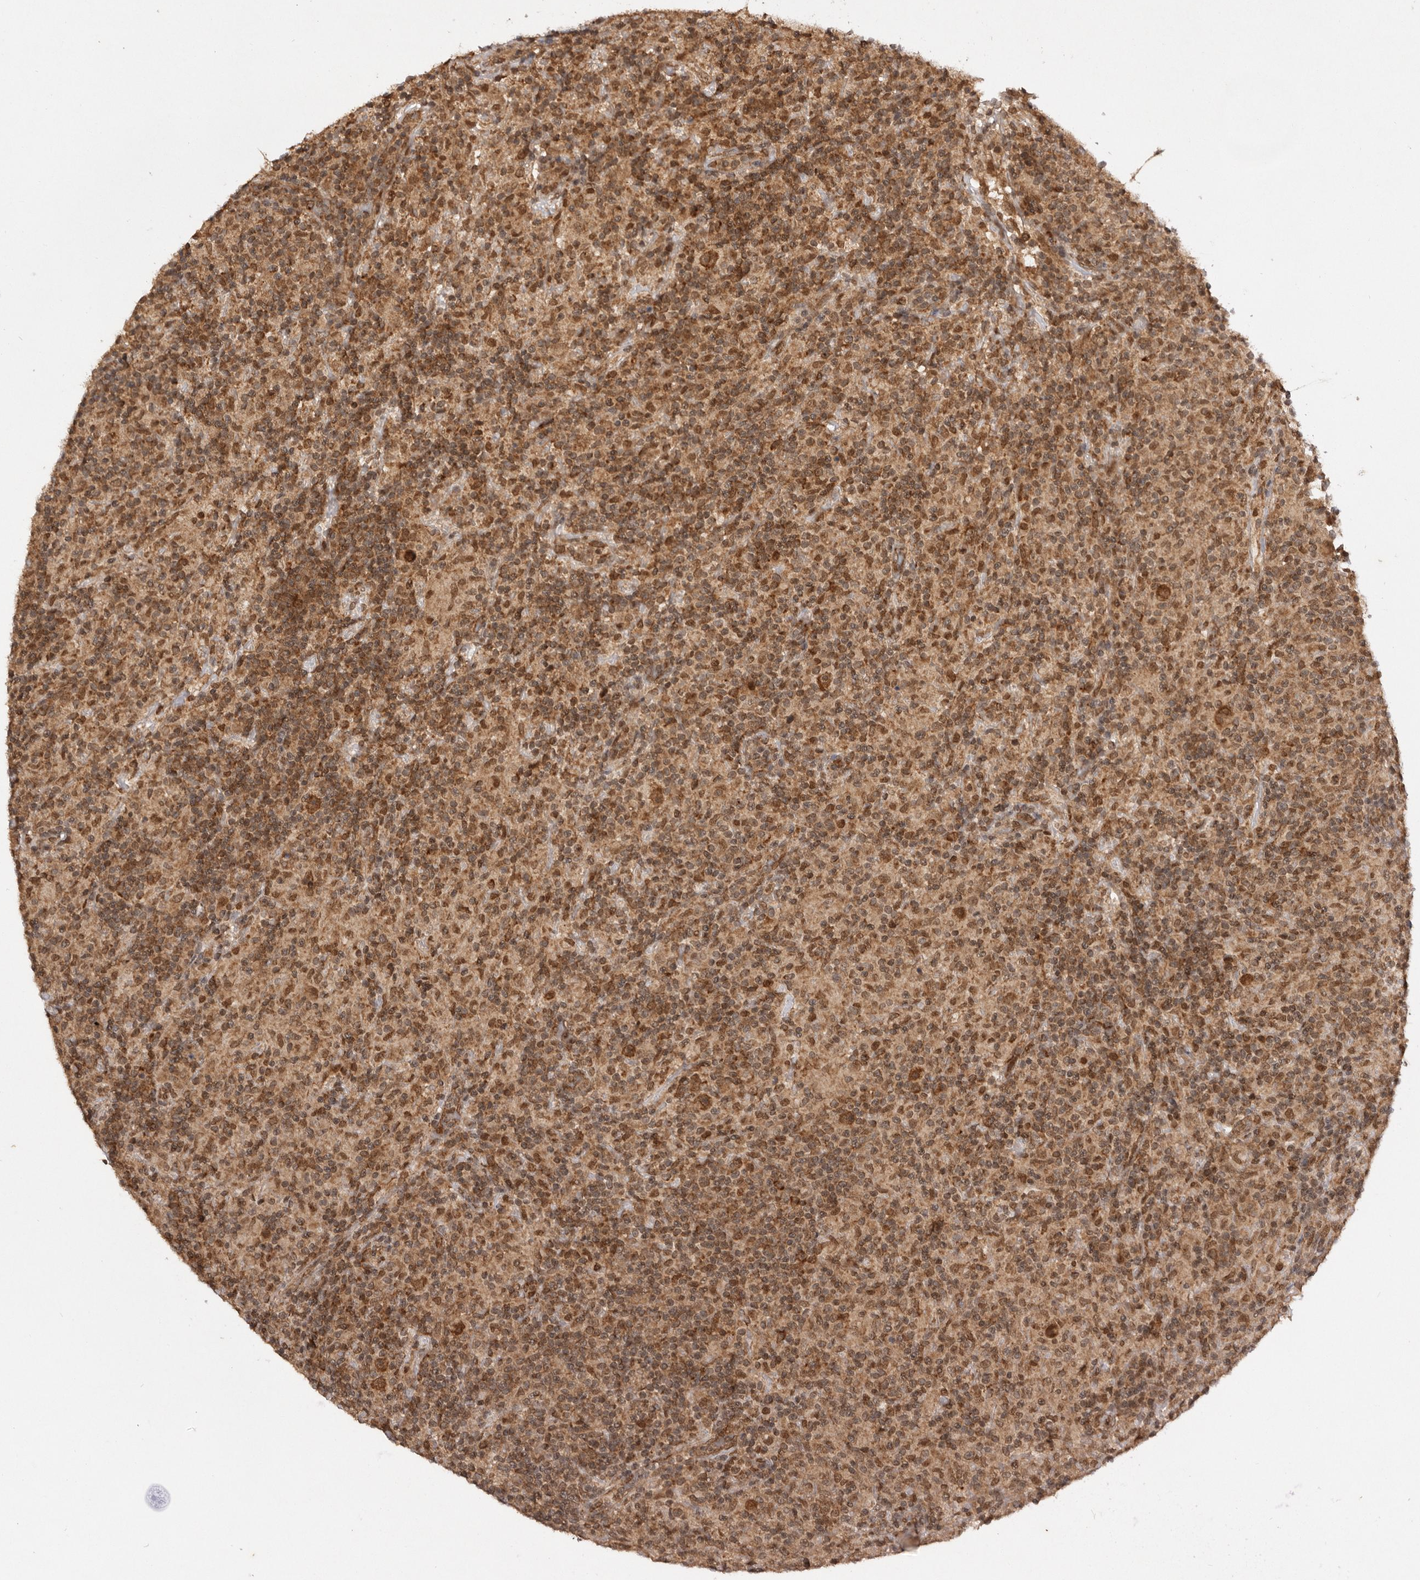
{"staining": {"intensity": "moderate", "quantity": ">75%", "location": "cytoplasmic/membranous"}, "tissue": "lymphoma", "cell_type": "Tumor cells", "image_type": "cancer", "snomed": [{"axis": "morphology", "description": "Hodgkin's disease, NOS"}, {"axis": "topography", "description": "Lymph node"}], "caption": "This is an image of immunohistochemistry staining of Hodgkin's disease, which shows moderate expression in the cytoplasmic/membranous of tumor cells.", "gene": "TARS2", "patient": {"sex": "male", "age": 70}}